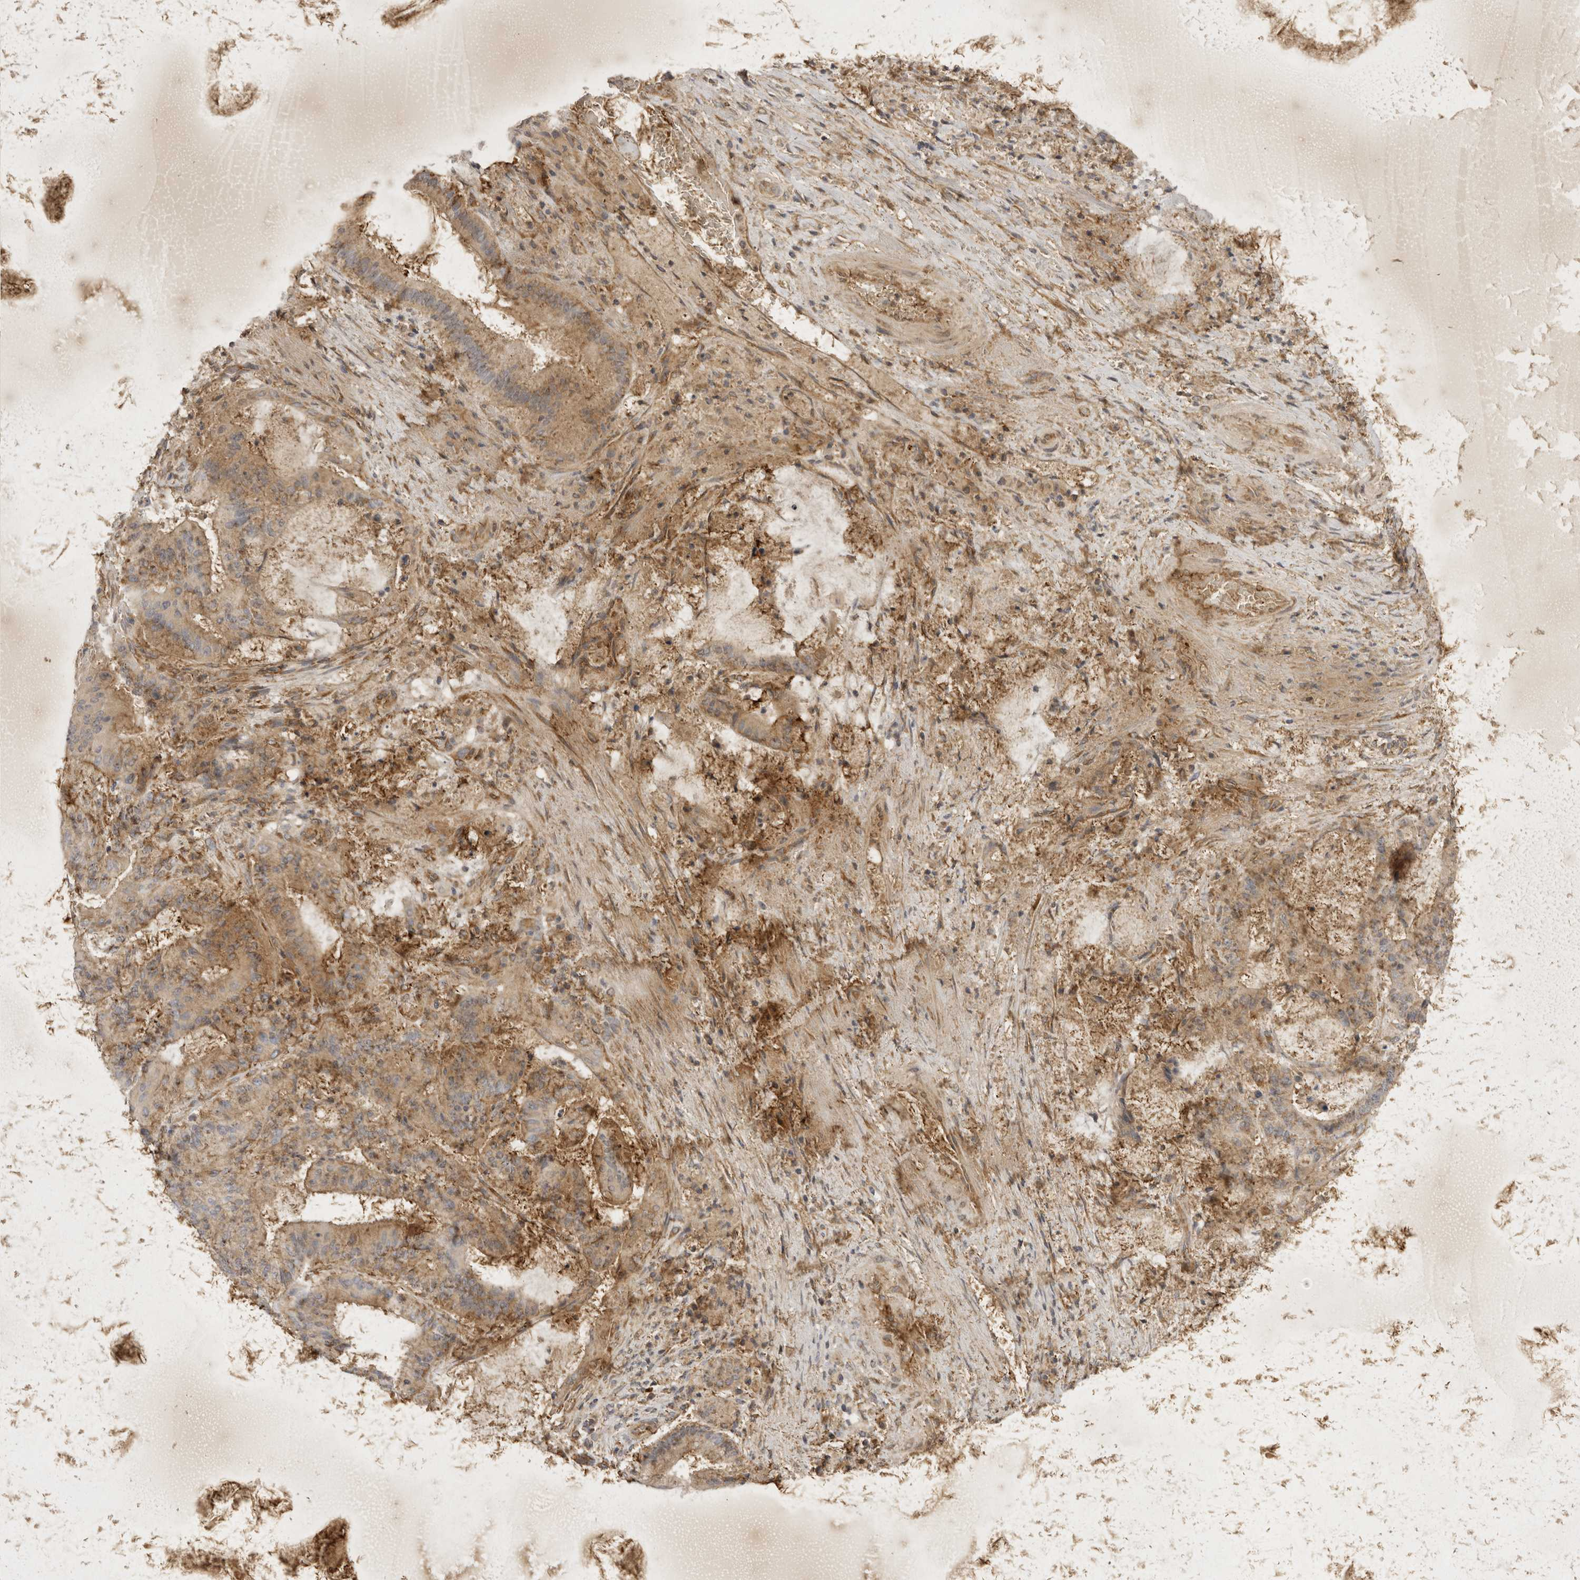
{"staining": {"intensity": "weak", "quantity": ">75%", "location": "cytoplasmic/membranous"}, "tissue": "liver cancer", "cell_type": "Tumor cells", "image_type": "cancer", "snomed": [{"axis": "morphology", "description": "Normal tissue, NOS"}, {"axis": "morphology", "description": "Cholangiocarcinoma"}, {"axis": "topography", "description": "Liver"}, {"axis": "topography", "description": "Peripheral nerve tissue"}], "caption": "A micrograph of cholangiocarcinoma (liver) stained for a protein displays weak cytoplasmic/membranous brown staining in tumor cells.", "gene": "EIF4G3", "patient": {"sex": "female", "age": 73}}